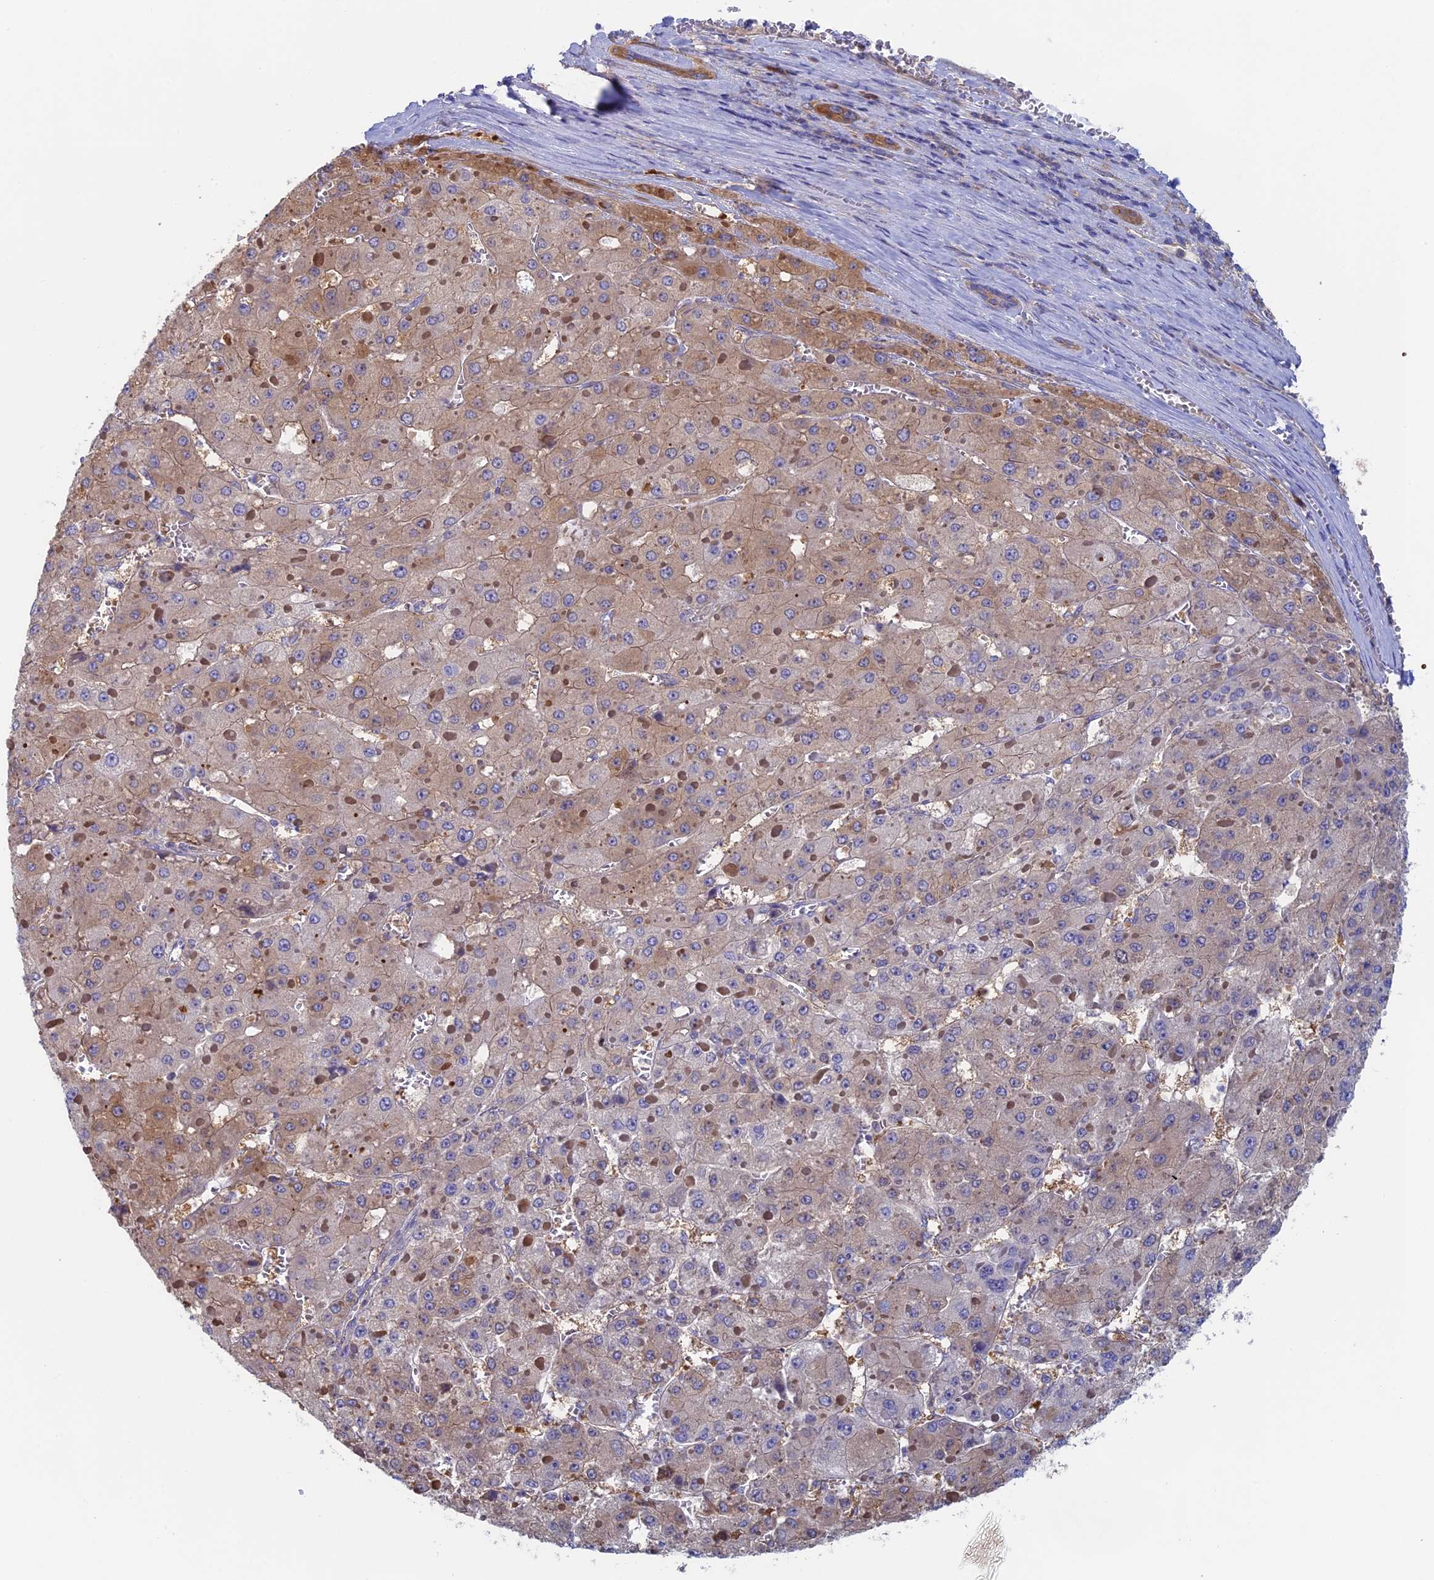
{"staining": {"intensity": "moderate", "quantity": "25%-75%", "location": "cytoplasmic/membranous"}, "tissue": "liver cancer", "cell_type": "Tumor cells", "image_type": "cancer", "snomed": [{"axis": "morphology", "description": "Carcinoma, Hepatocellular, NOS"}, {"axis": "topography", "description": "Liver"}], "caption": "This is a micrograph of immunohistochemistry (IHC) staining of liver cancer (hepatocellular carcinoma), which shows moderate positivity in the cytoplasmic/membranous of tumor cells.", "gene": "SYNDIG1L", "patient": {"sex": "female", "age": 73}}